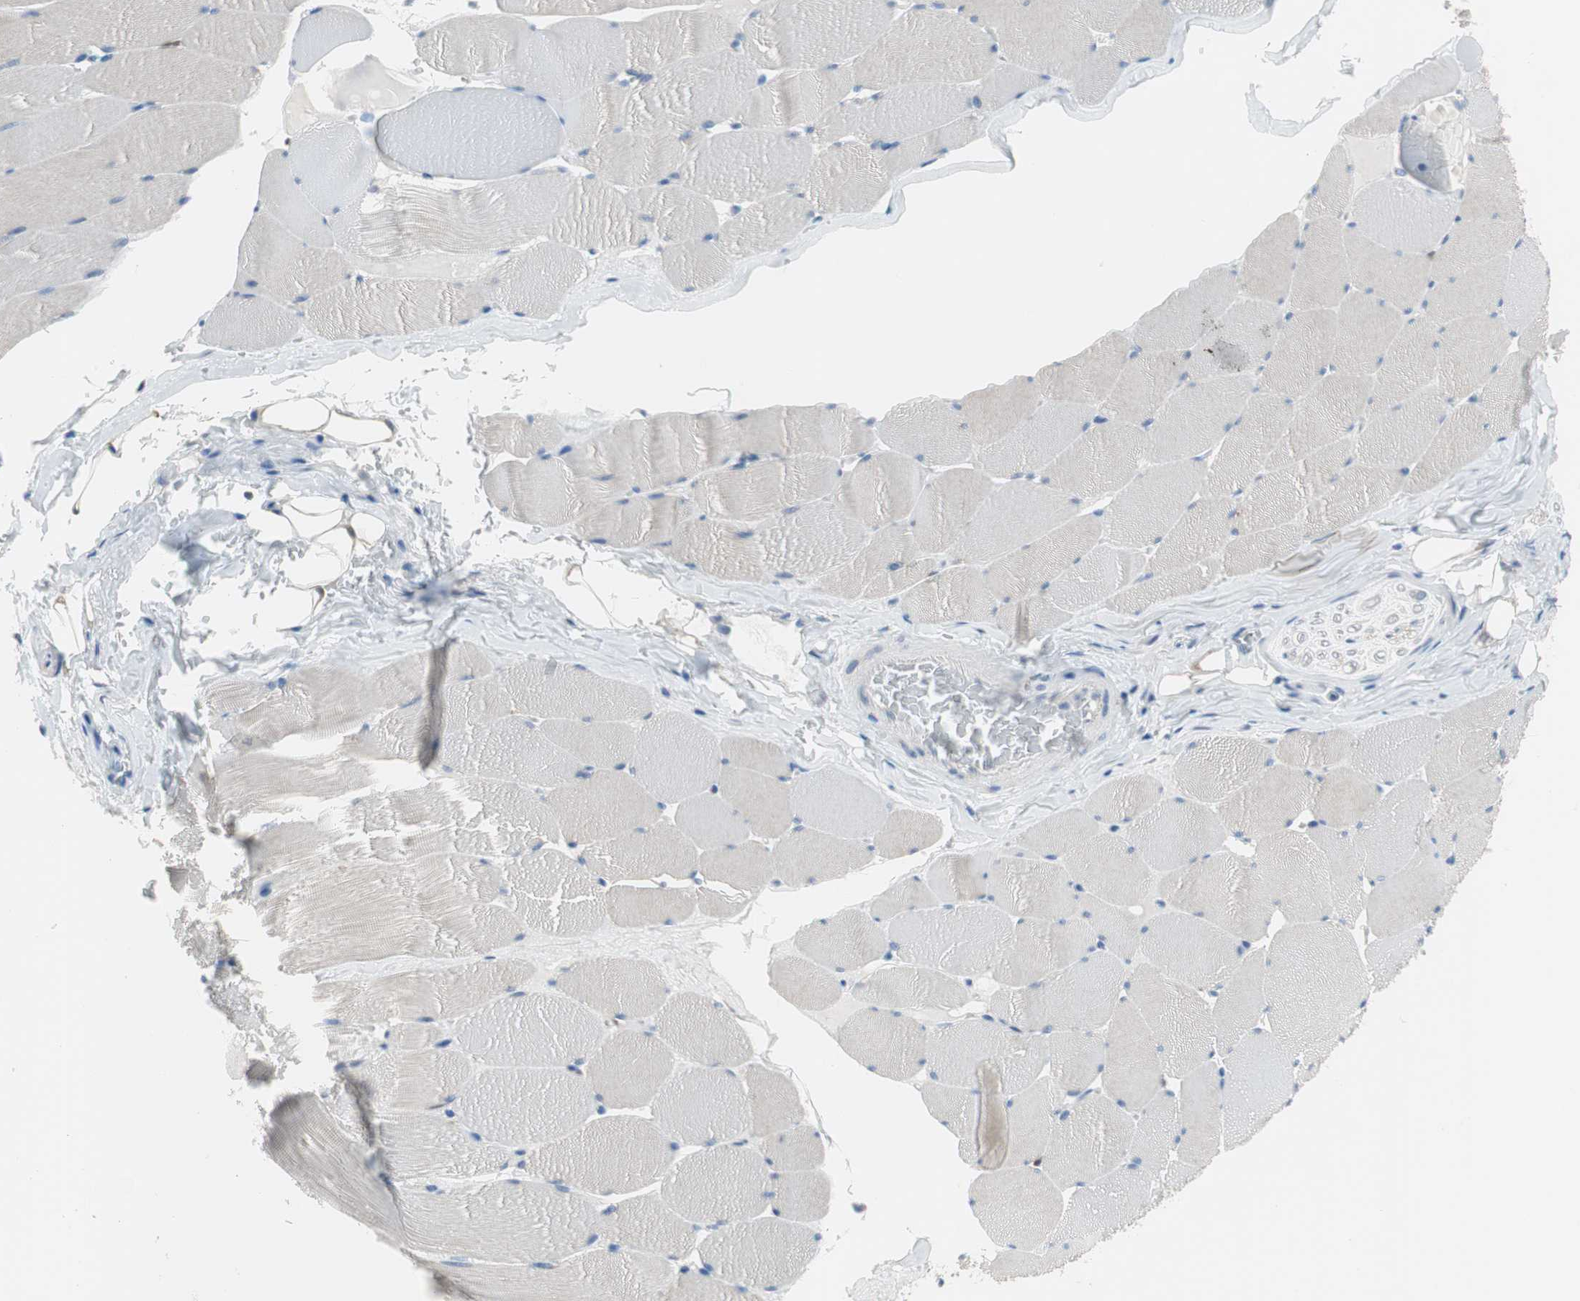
{"staining": {"intensity": "weak", "quantity": "25%-75%", "location": "cytoplasmic/membranous"}, "tissue": "skeletal muscle", "cell_type": "Myocytes", "image_type": "normal", "snomed": [{"axis": "morphology", "description": "Normal tissue, NOS"}, {"axis": "topography", "description": "Skeletal muscle"}], "caption": "Myocytes display weak cytoplasmic/membranous staining in about 25%-75% of cells in benign skeletal muscle.", "gene": "GRHL1", "patient": {"sex": "male", "age": 62}}